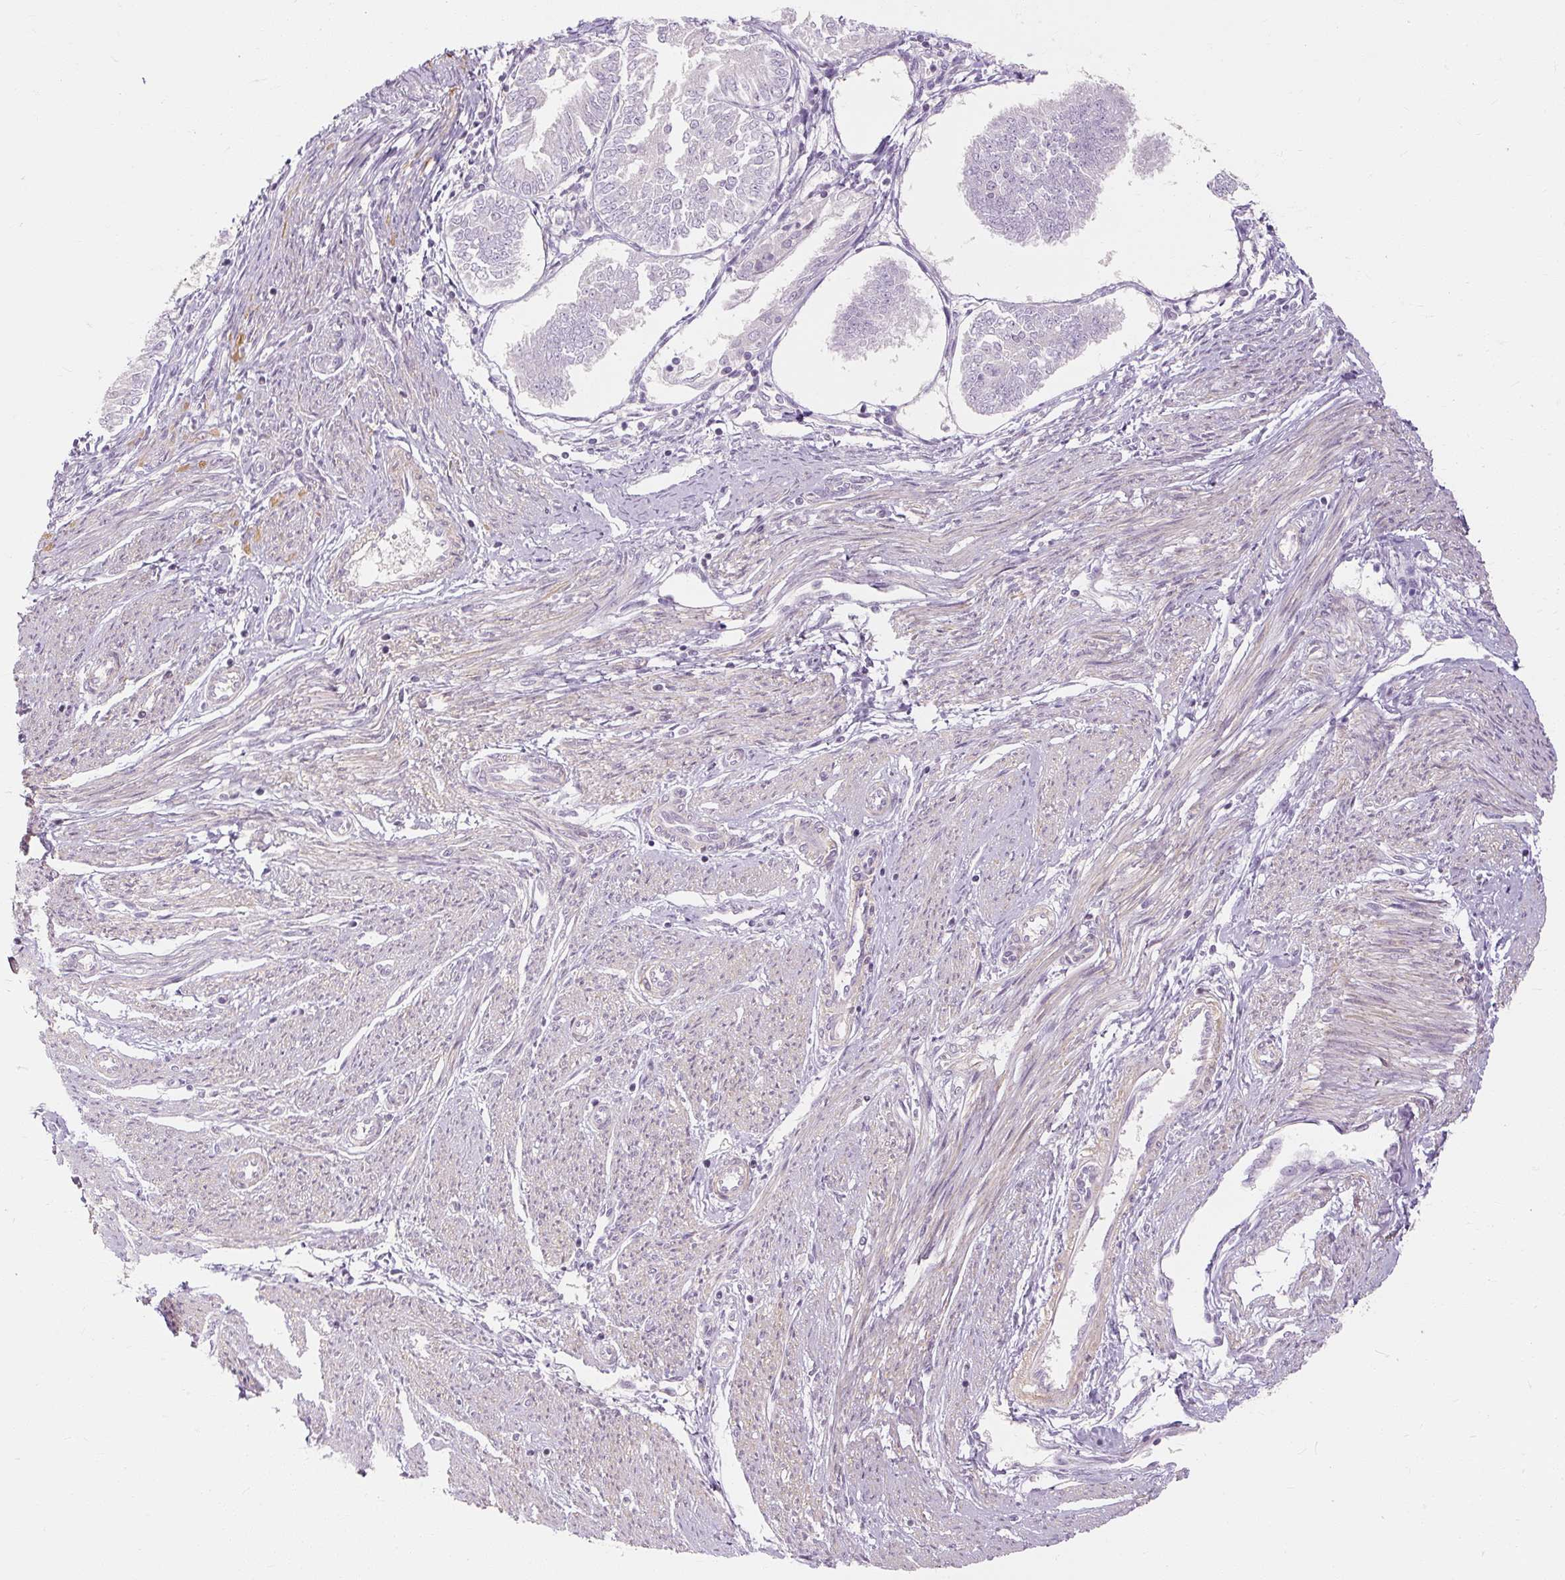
{"staining": {"intensity": "negative", "quantity": "none", "location": "none"}, "tissue": "endometrial cancer", "cell_type": "Tumor cells", "image_type": "cancer", "snomed": [{"axis": "morphology", "description": "Adenocarcinoma, NOS"}, {"axis": "topography", "description": "Endometrium"}], "caption": "Tumor cells show no significant expression in endometrial cancer (adenocarcinoma).", "gene": "CAPN3", "patient": {"sex": "female", "age": 58}}